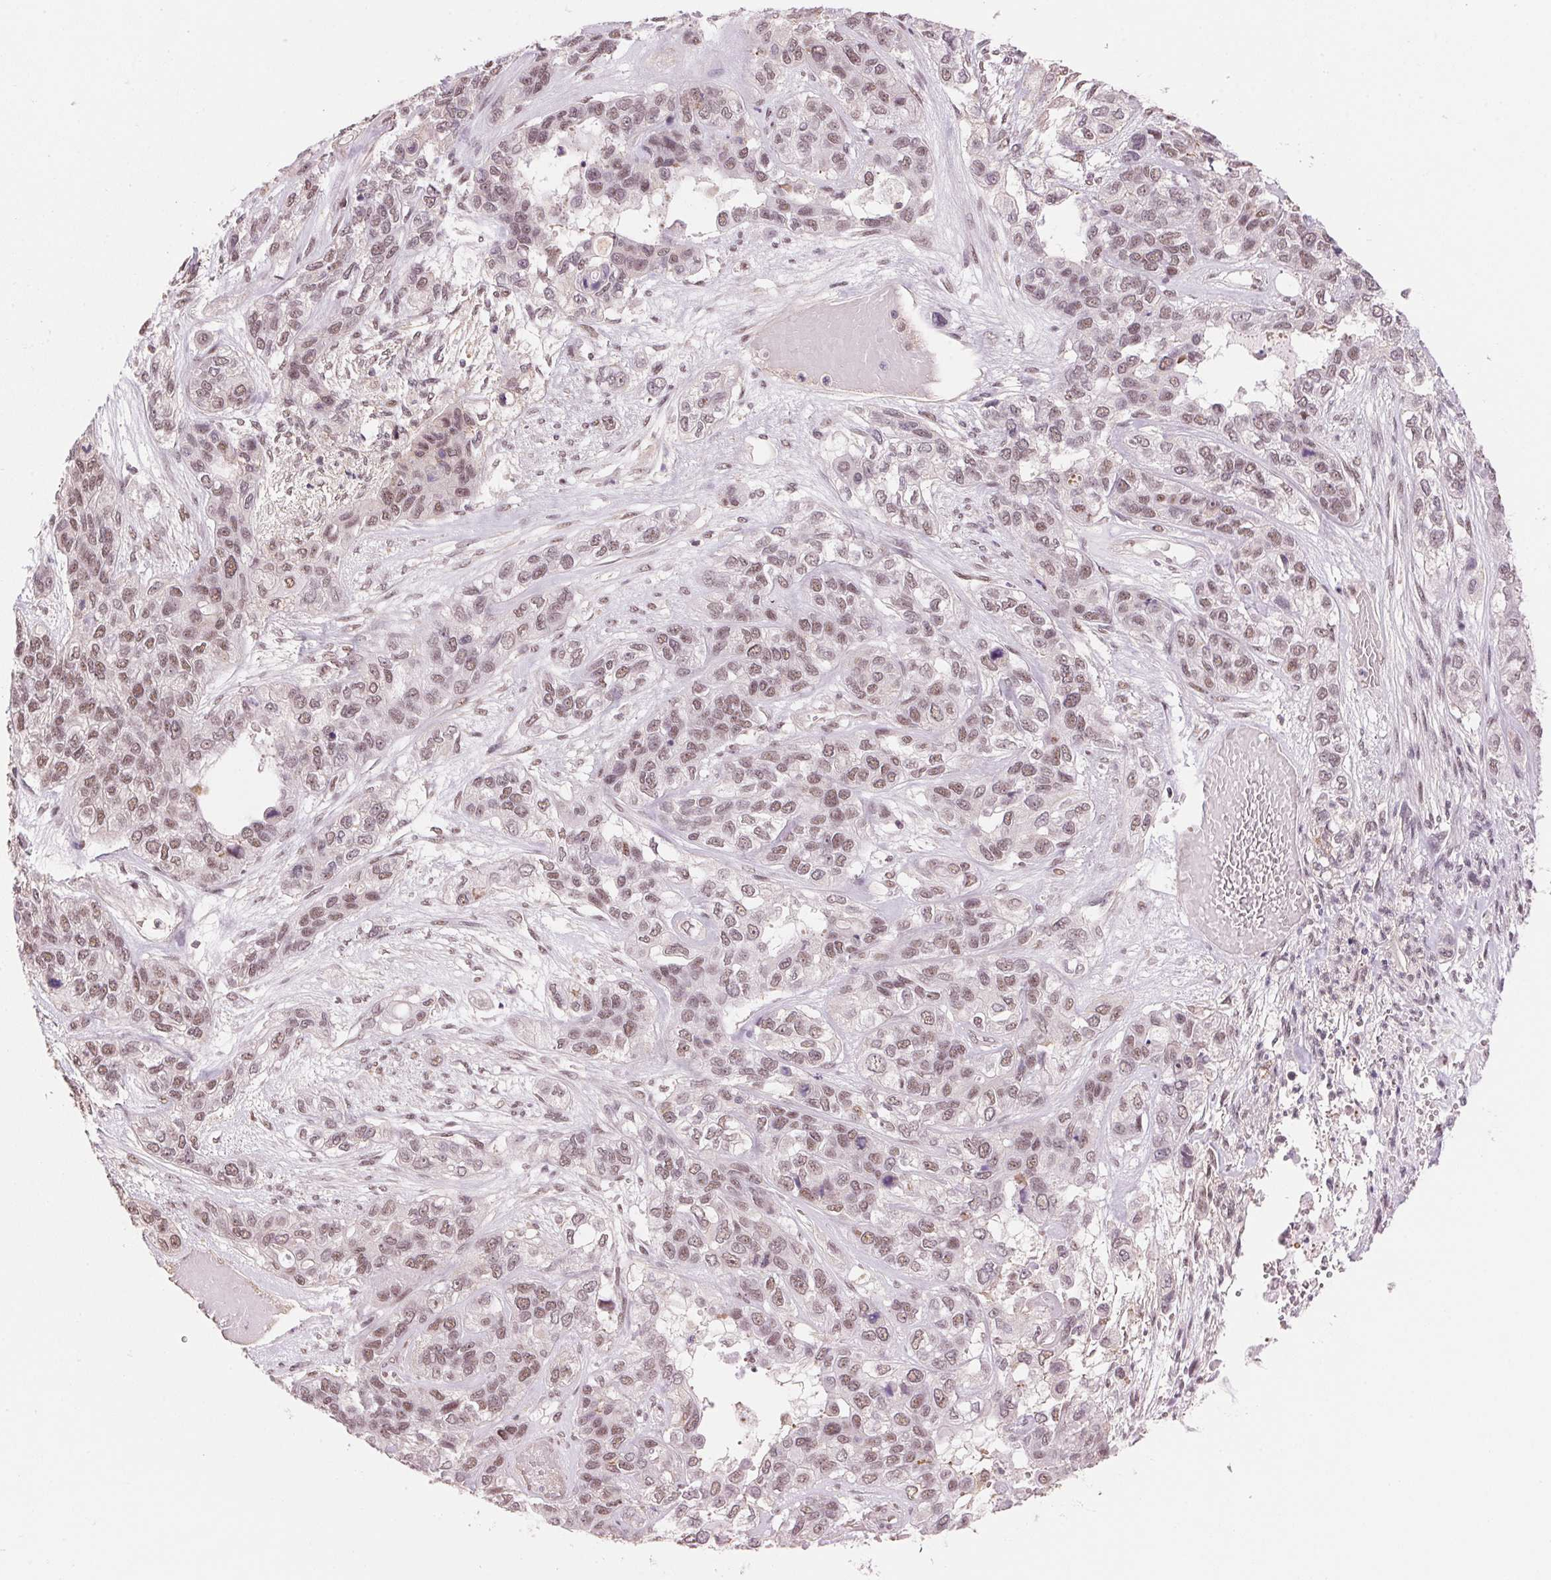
{"staining": {"intensity": "weak", "quantity": "25%-75%", "location": "nuclear"}, "tissue": "lung cancer", "cell_type": "Tumor cells", "image_type": "cancer", "snomed": [{"axis": "morphology", "description": "Squamous cell carcinoma, NOS"}, {"axis": "topography", "description": "Lung"}], "caption": "Immunohistochemical staining of human lung squamous cell carcinoma displays low levels of weak nuclear positivity in about 25%-75% of tumor cells.", "gene": "HNRNPDL", "patient": {"sex": "female", "age": 70}}